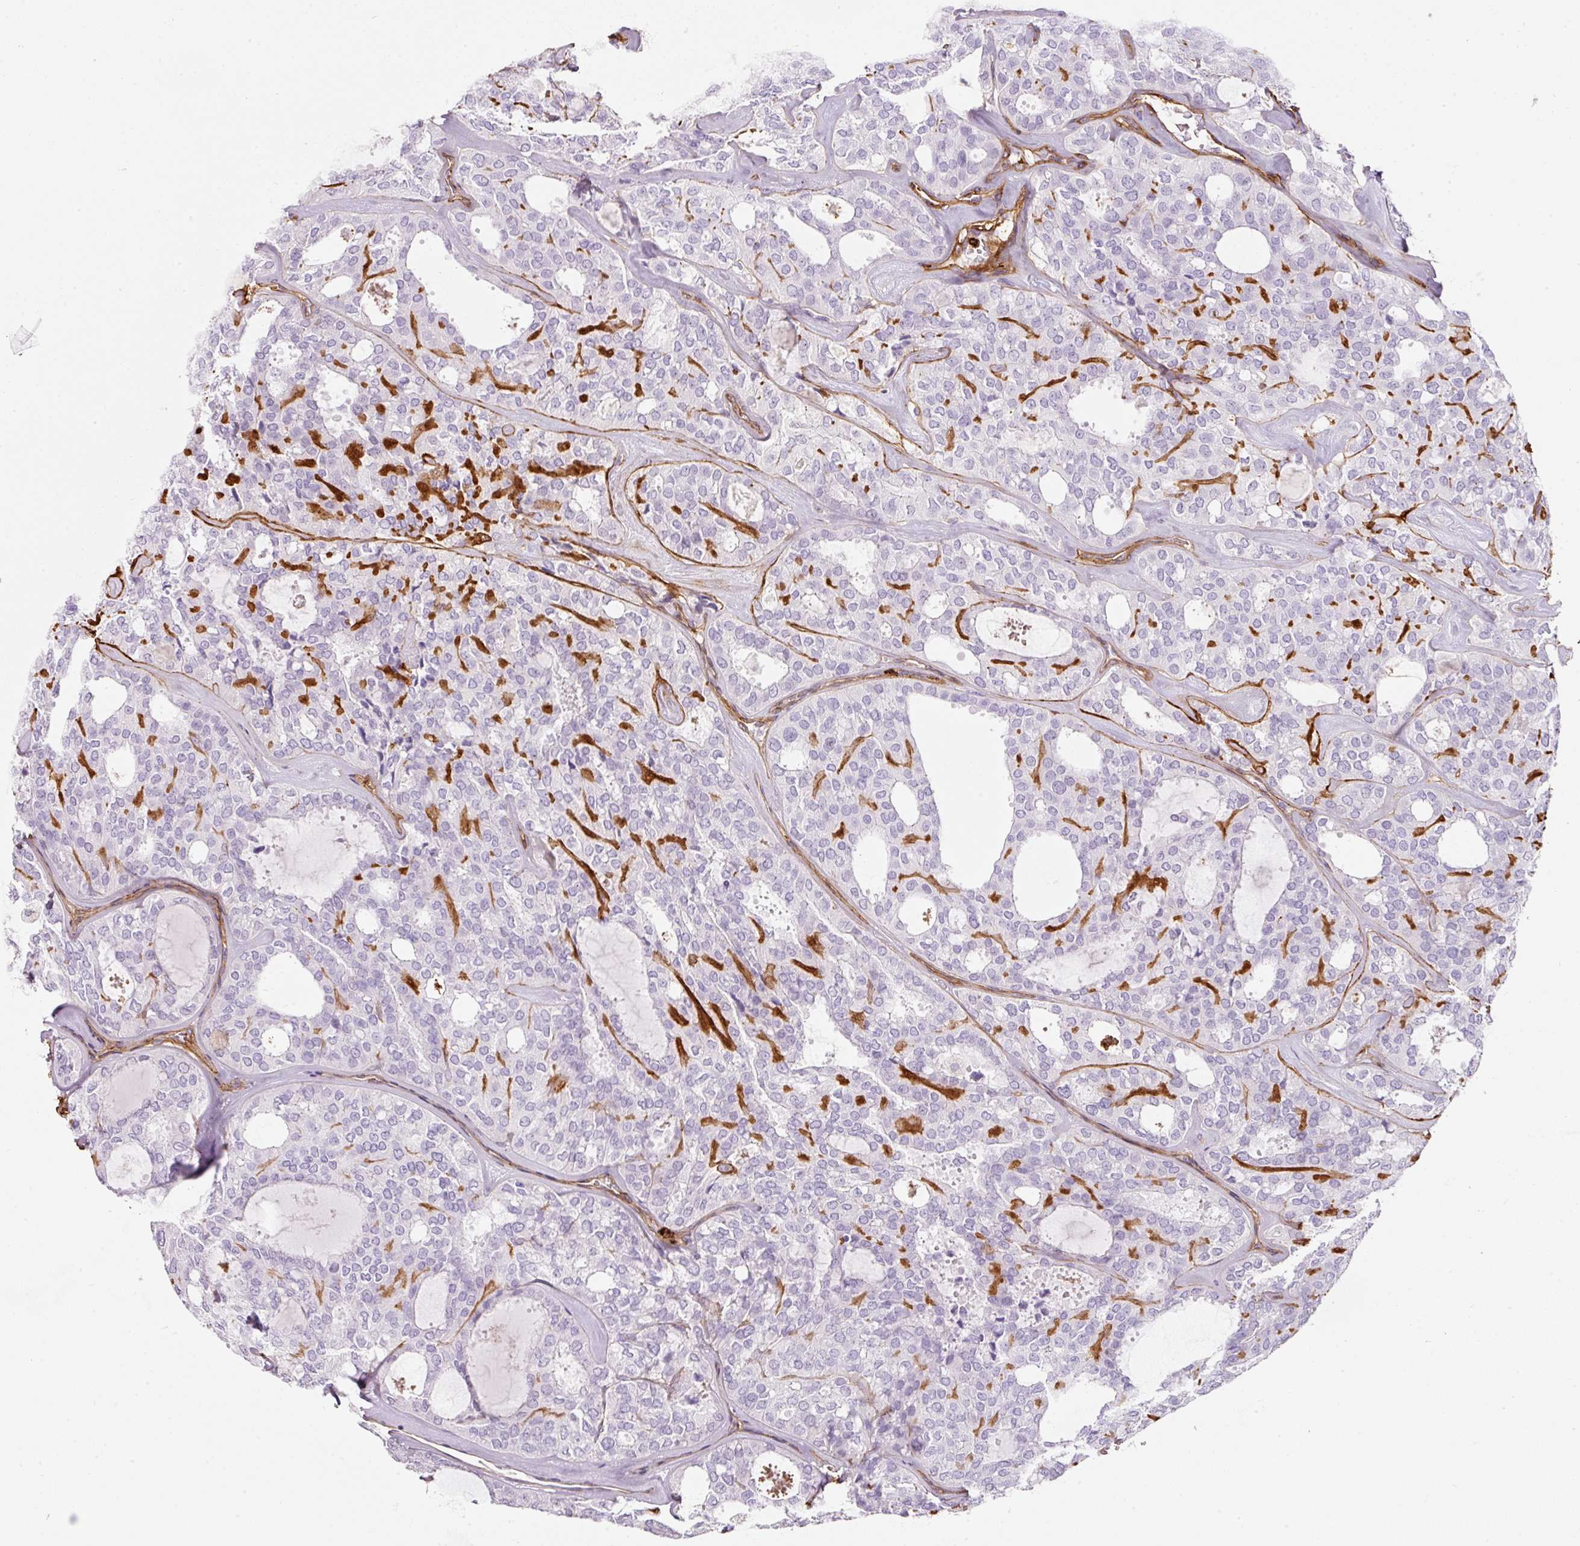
{"staining": {"intensity": "negative", "quantity": "none", "location": "none"}, "tissue": "thyroid cancer", "cell_type": "Tumor cells", "image_type": "cancer", "snomed": [{"axis": "morphology", "description": "Follicular adenoma carcinoma, NOS"}, {"axis": "topography", "description": "Thyroid gland"}], "caption": "A photomicrograph of follicular adenoma carcinoma (thyroid) stained for a protein exhibits no brown staining in tumor cells.", "gene": "LOXL4", "patient": {"sex": "male", "age": 75}}